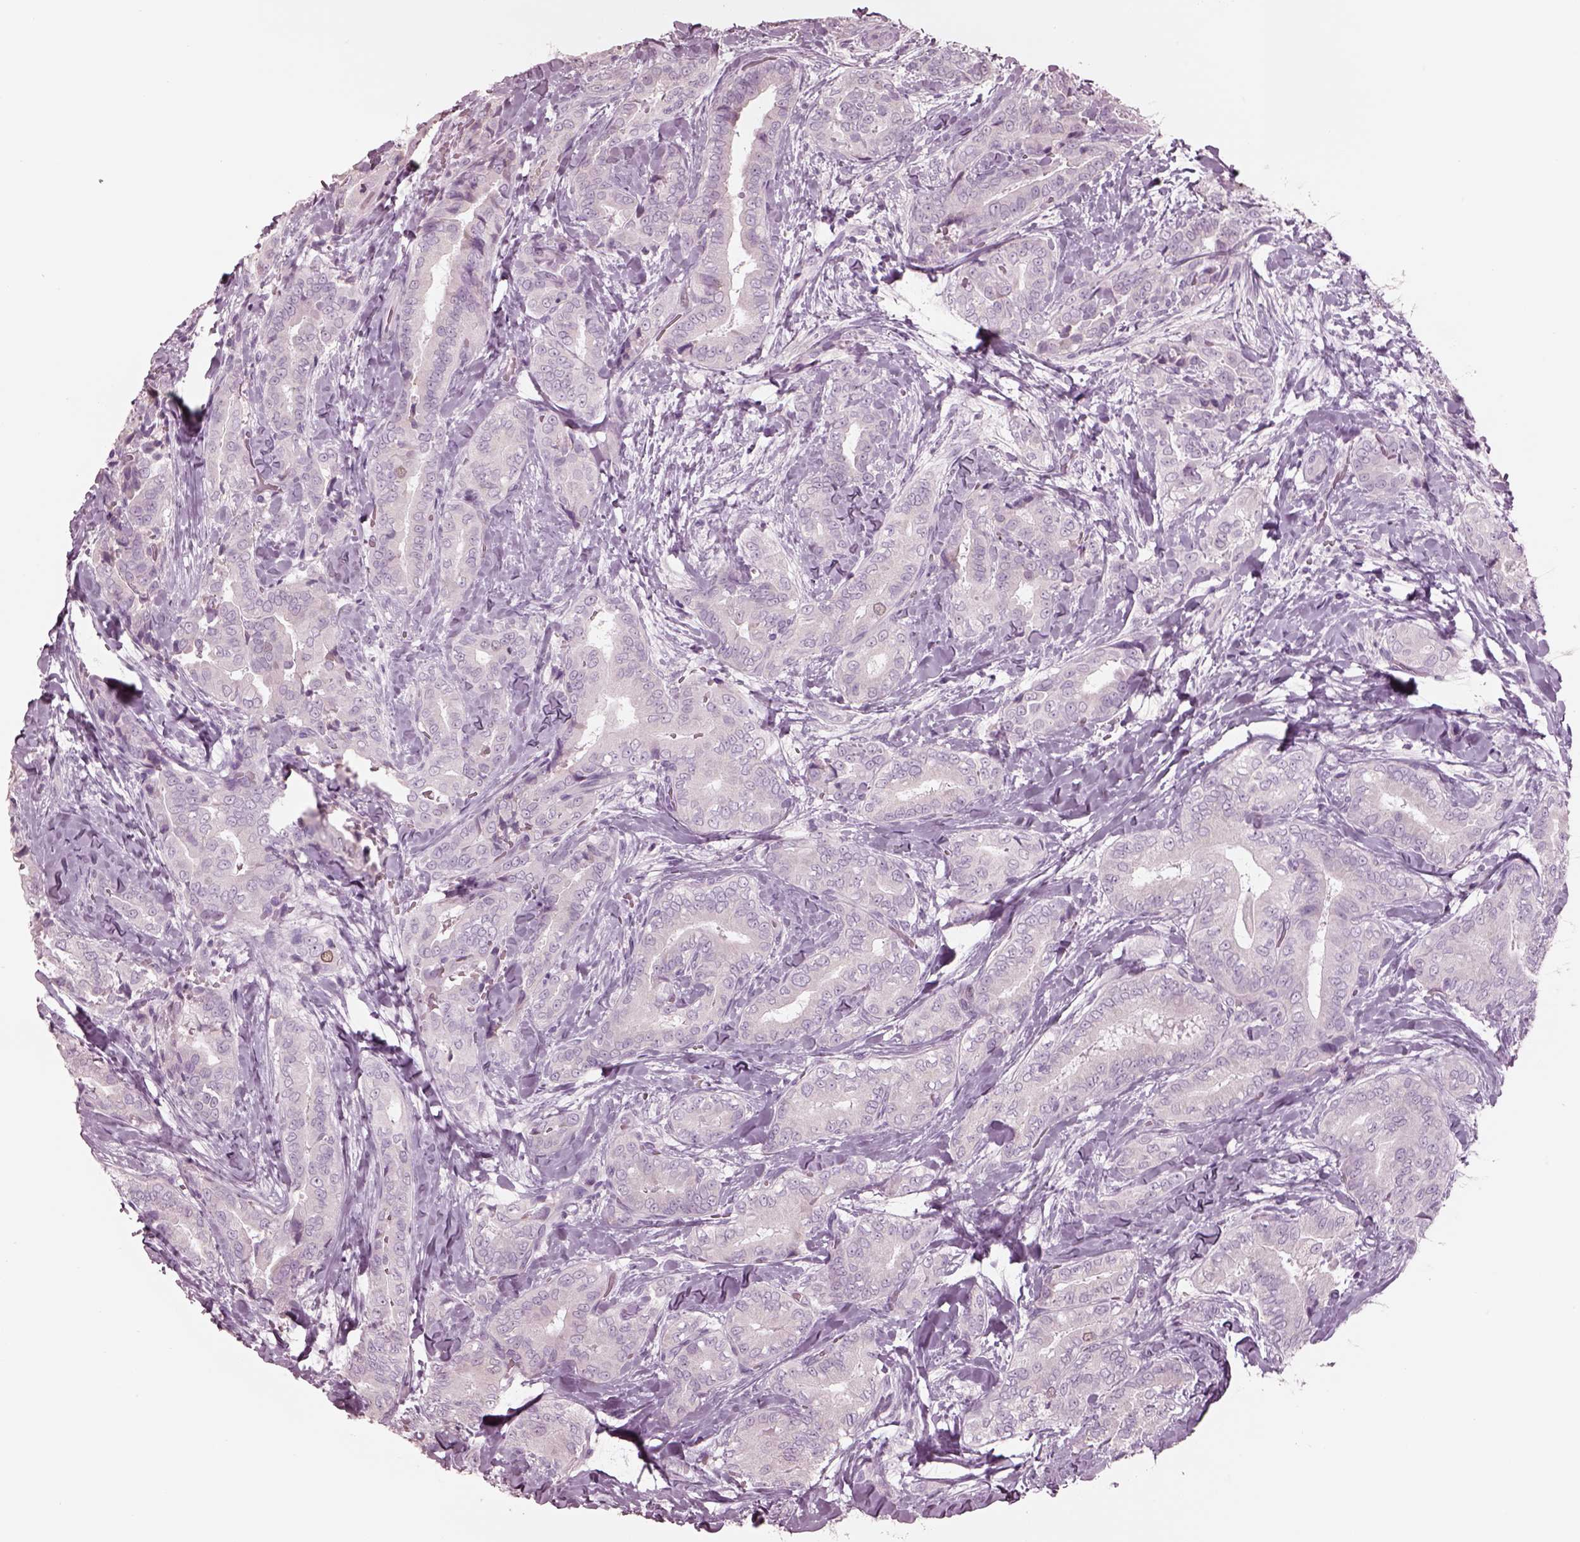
{"staining": {"intensity": "negative", "quantity": "none", "location": "none"}, "tissue": "thyroid cancer", "cell_type": "Tumor cells", "image_type": "cancer", "snomed": [{"axis": "morphology", "description": "Papillary adenocarcinoma, NOS"}, {"axis": "topography", "description": "Thyroid gland"}], "caption": "This is a histopathology image of immunohistochemistry staining of thyroid papillary adenocarcinoma, which shows no expression in tumor cells.", "gene": "KRTAP24-1", "patient": {"sex": "male", "age": 61}}